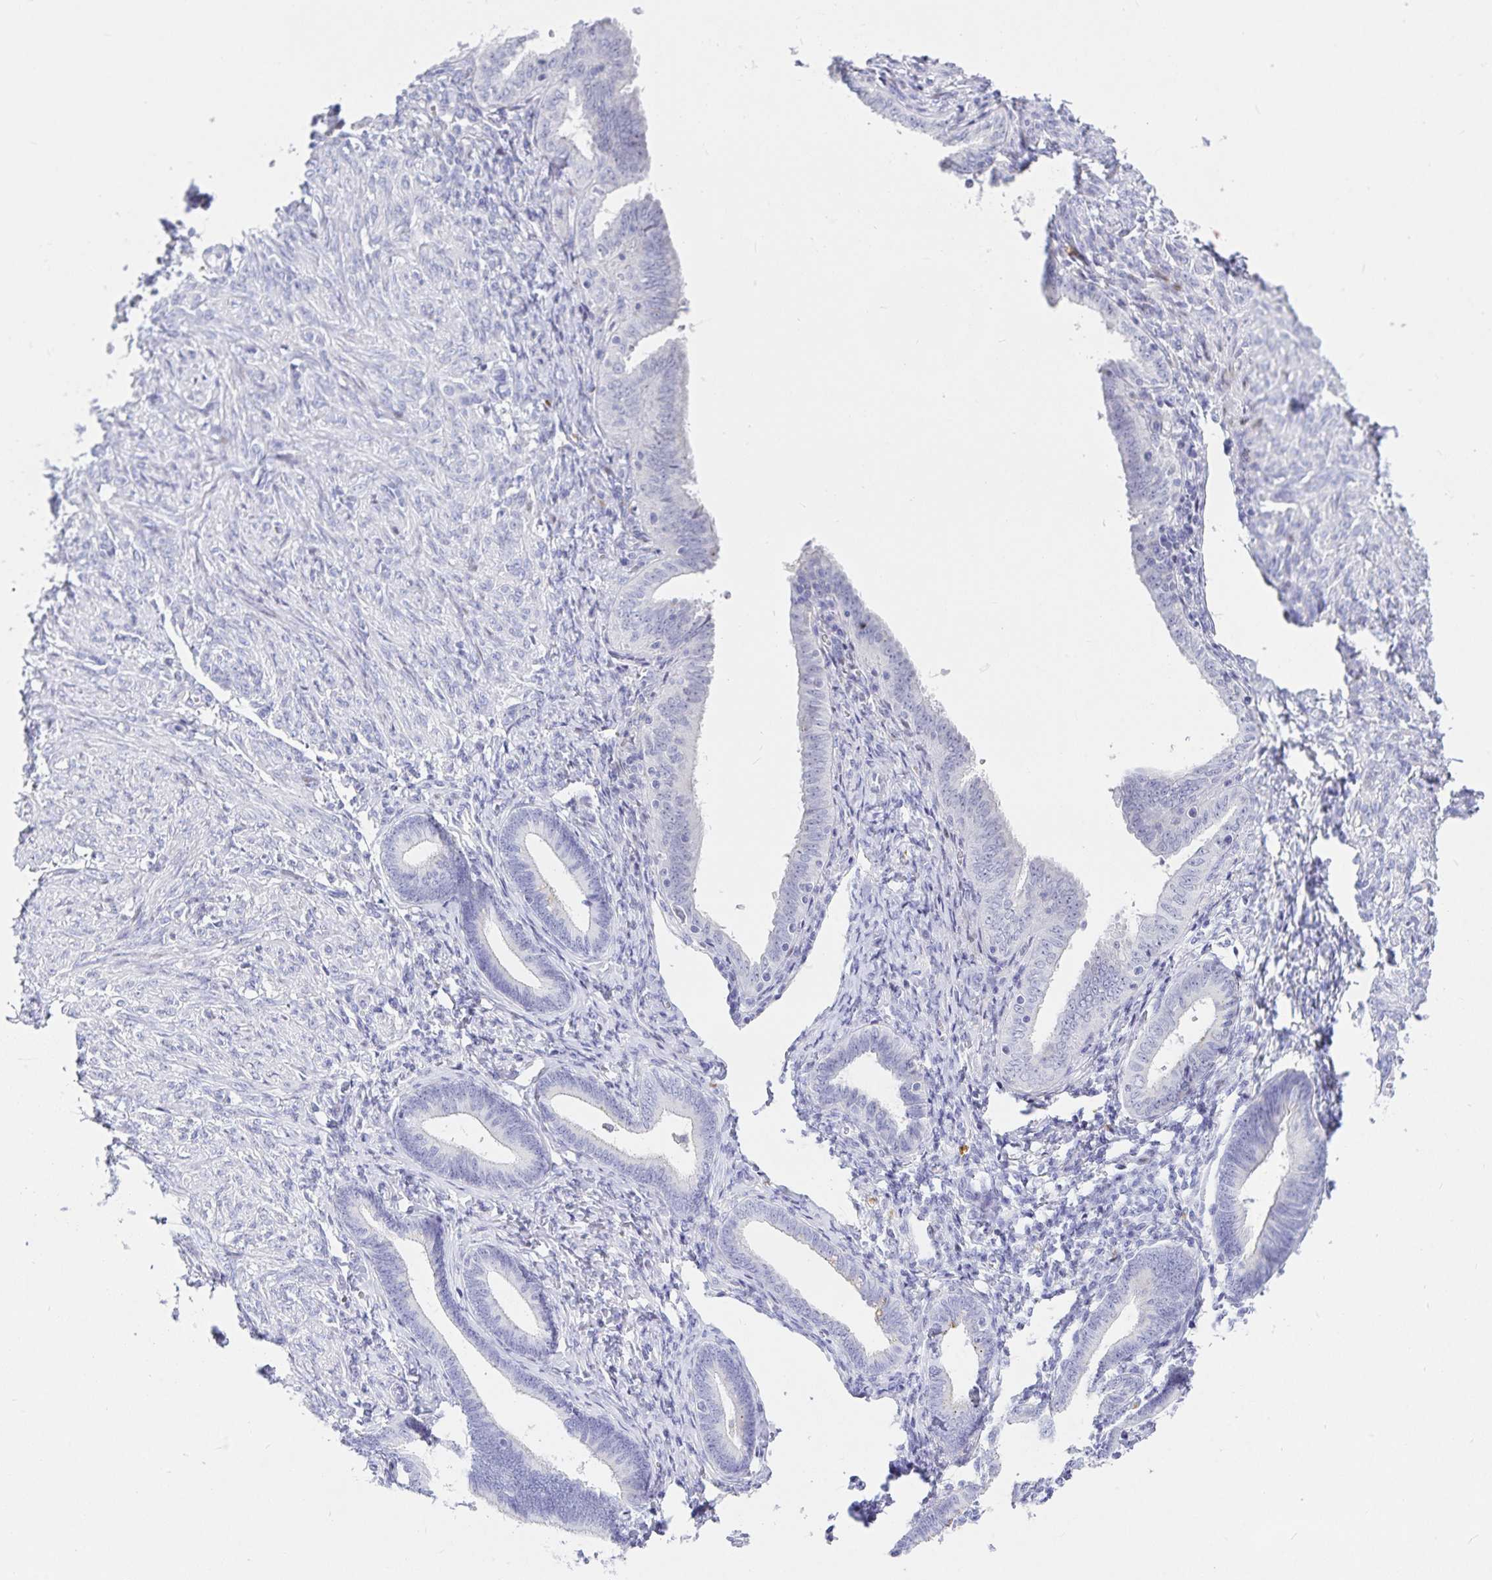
{"staining": {"intensity": "negative", "quantity": "none", "location": "none"}, "tissue": "endometrial cancer", "cell_type": "Tumor cells", "image_type": "cancer", "snomed": [{"axis": "morphology", "description": "Adenocarcinoma, NOS"}, {"axis": "topography", "description": "Endometrium"}], "caption": "A high-resolution image shows IHC staining of endometrial cancer (adenocarcinoma), which reveals no significant staining in tumor cells.", "gene": "KBTBD13", "patient": {"sex": "female", "age": 87}}